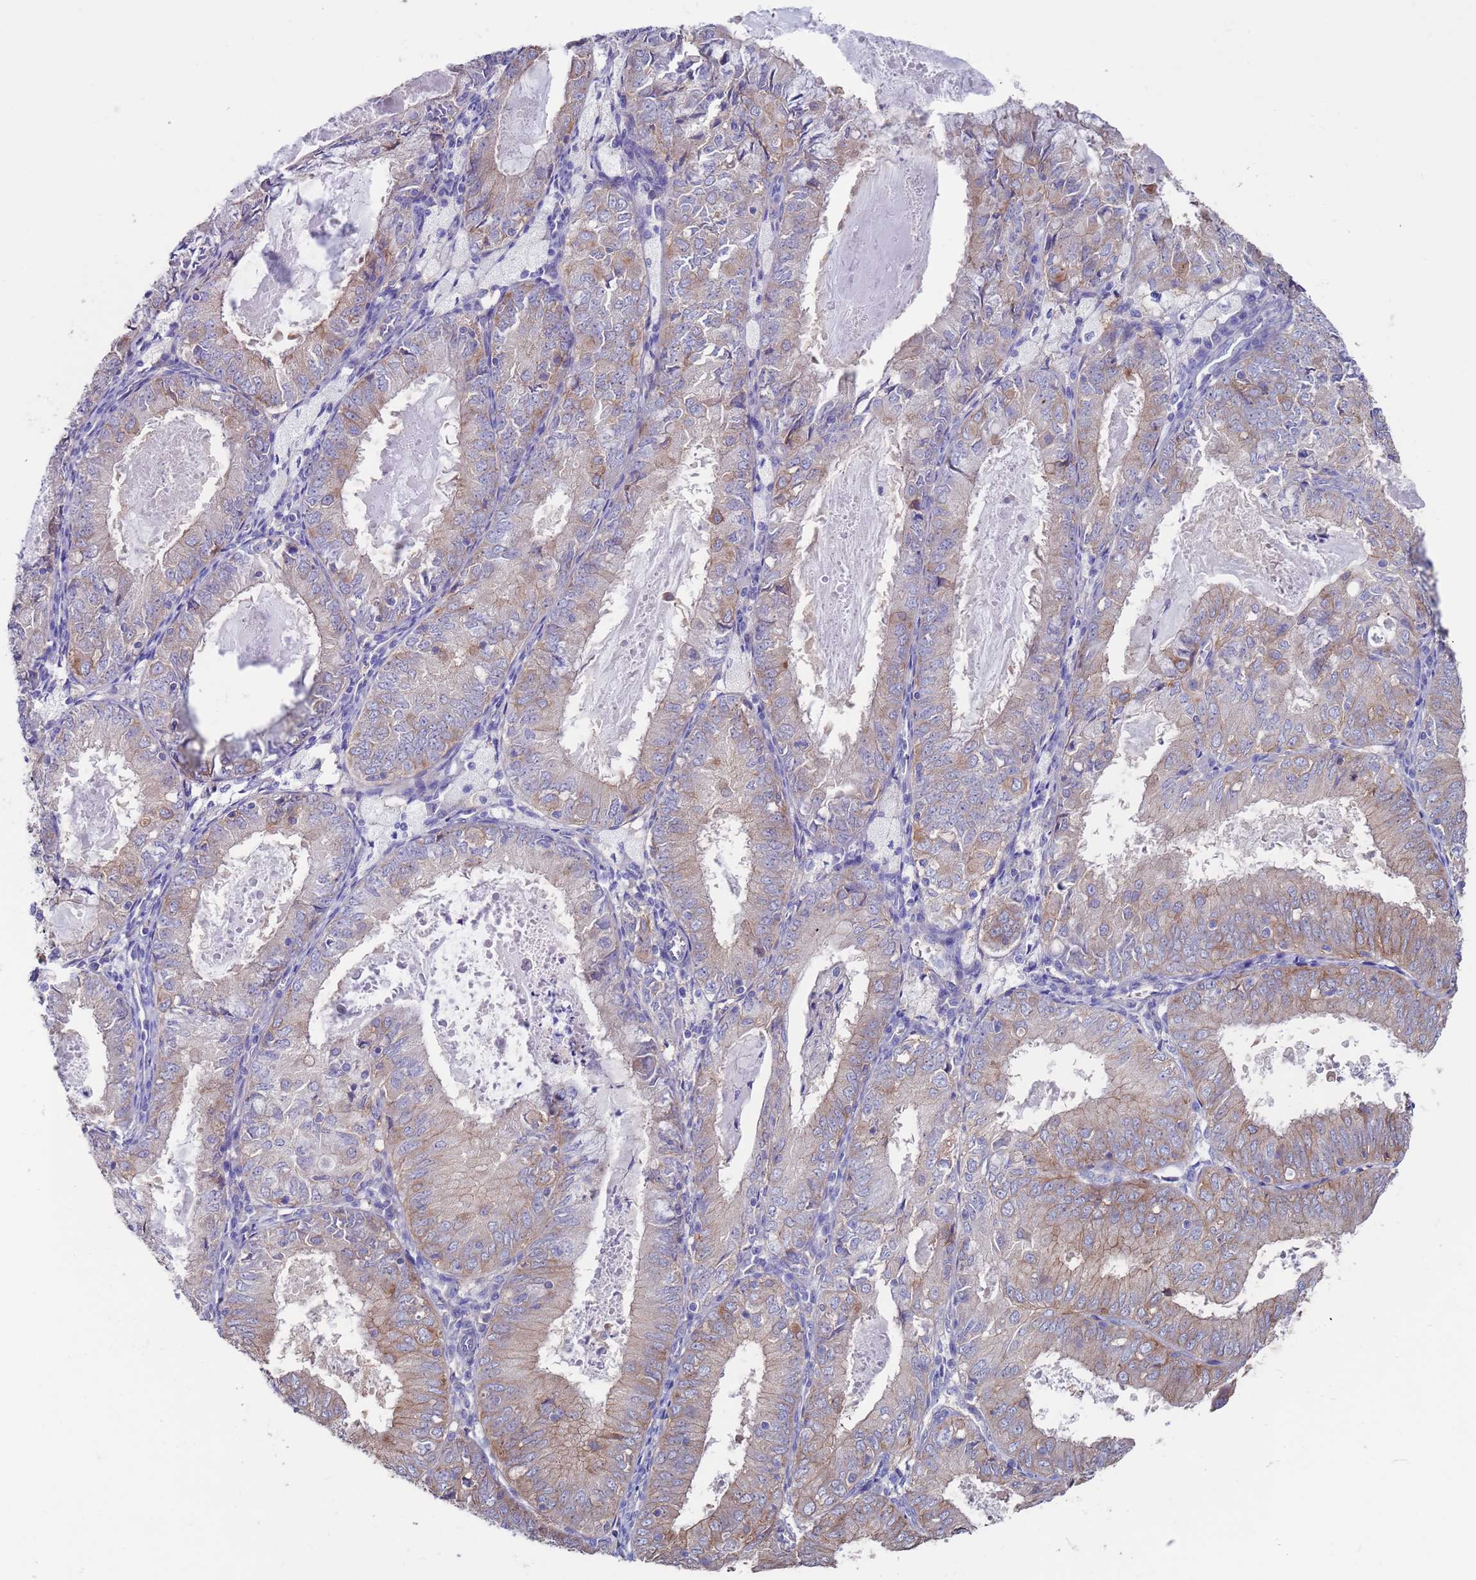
{"staining": {"intensity": "weak", "quantity": "25%-75%", "location": "cytoplasmic/membranous"}, "tissue": "endometrial cancer", "cell_type": "Tumor cells", "image_type": "cancer", "snomed": [{"axis": "morphology", "description": "Adenocarcinoma, NOS"}, {"axis": "topography", "description": "Endometrium"}], "caption": "Immunohistochemistry staining of endometrial adenocarcinoma, which reveals low levels of weak cytoplasmic/membranous staining in approximately 25%-75% of tumor cells indicating weak cytoplasmic/membranous protein expression. The staining was performed using DAB (3,3'-diaminobenzidine) (brown) for protein detection and nuclei were counterstained in hematoxylin (blue).", "gene": "KRTCAP3", "patient": {"sex": "female", "age": 57}}